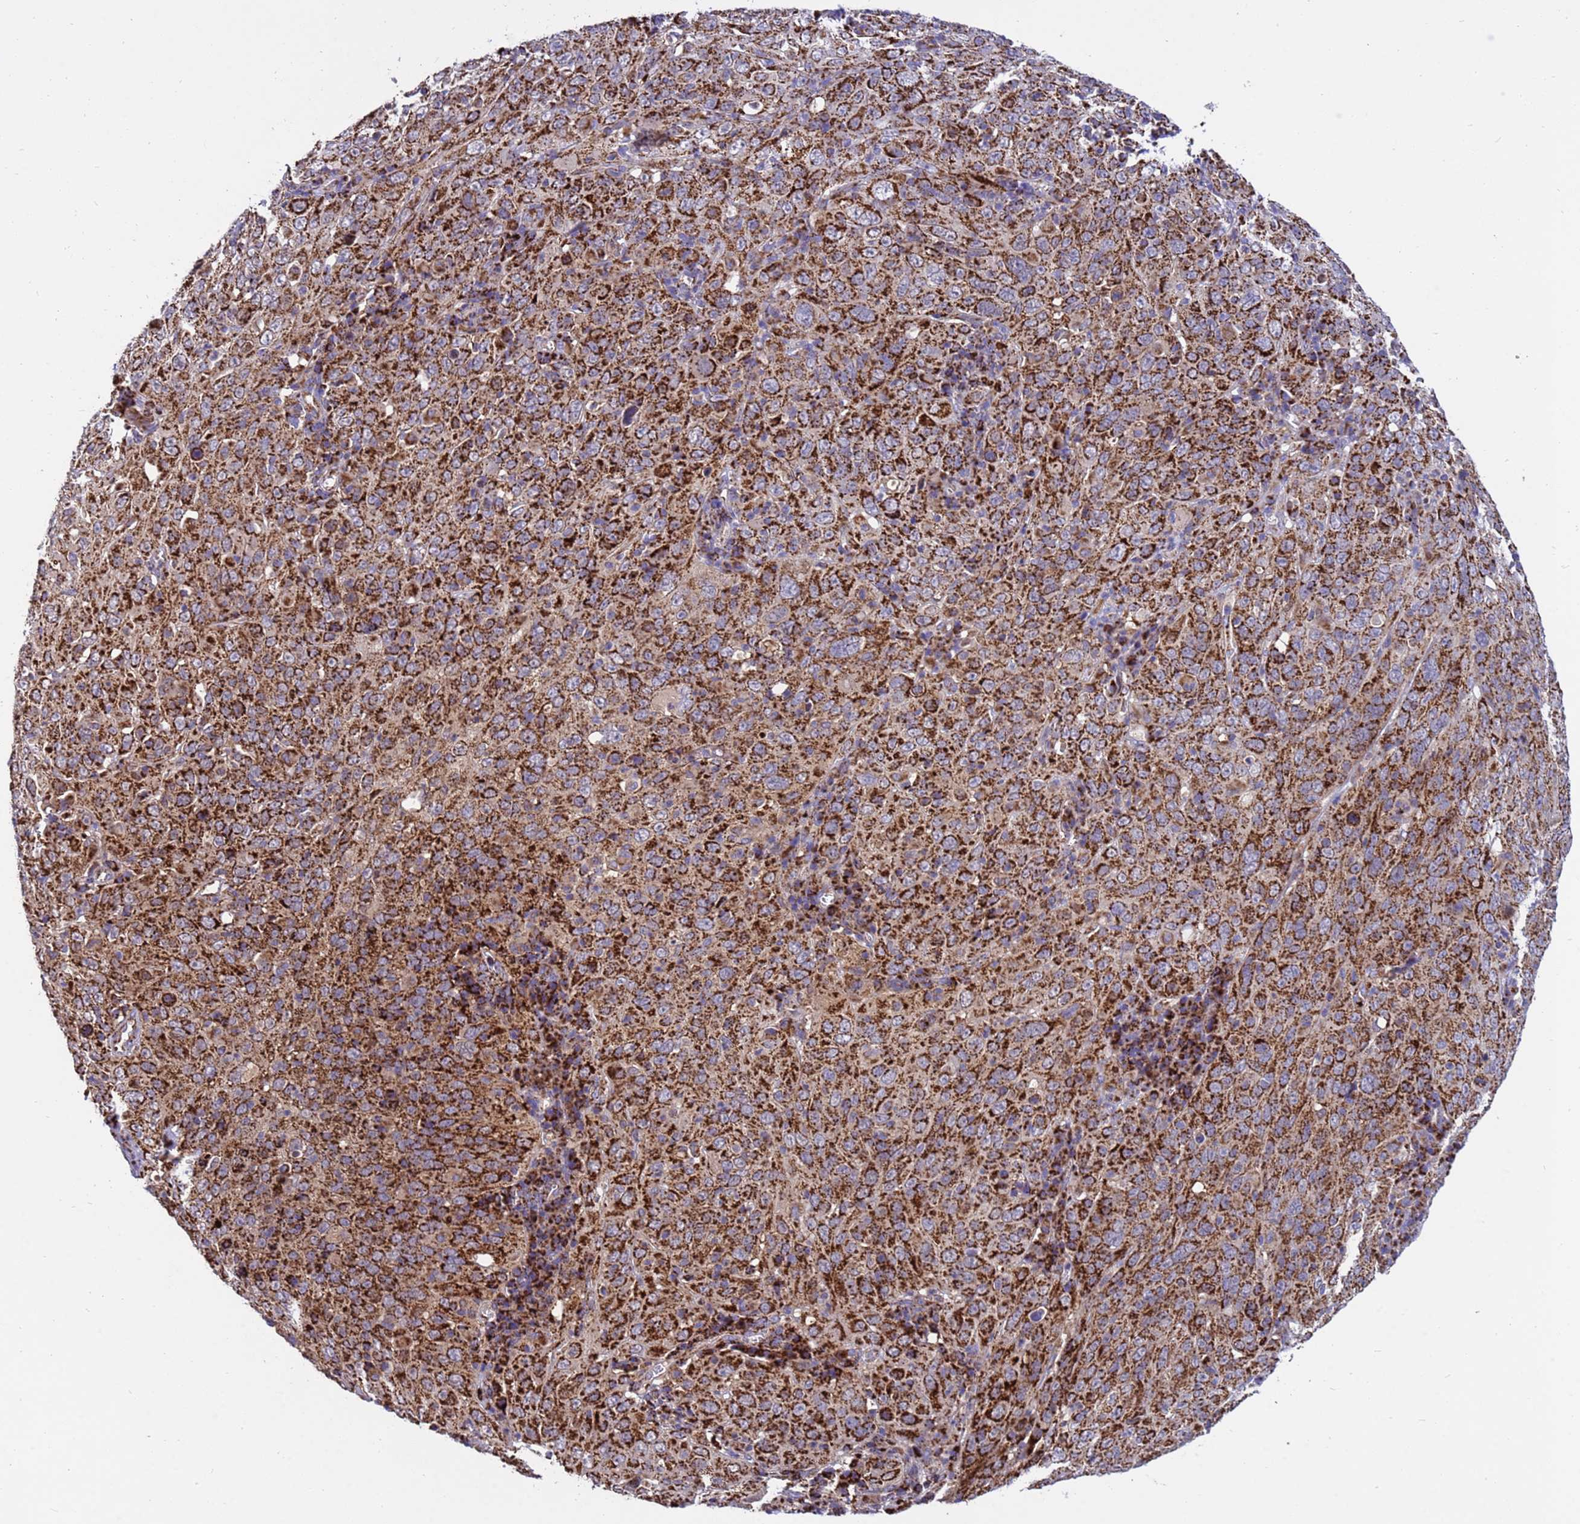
{"staining": {"intensity": "strong", "quantity": ">75%", "location": "cytoplasmic/membranous"}, "tissue": "cervical cancer", "cell_type": "Tumor cells", "image_type": "cancer", "snomed": [{"axis": "morphology", "description": "Squamous cell carcinoma, NOS"}, {"axis": "topography", "description": "Cervix"}], "caption": "About >75% of tumor cells in cervical squamous cell carcinoma reveal strong cytoplasmic/membranous protein staining as visualized by brown immunohistochemical staining.", "gene": "TUBGCP3", "patient": {"sex": "female", "age": 46}}